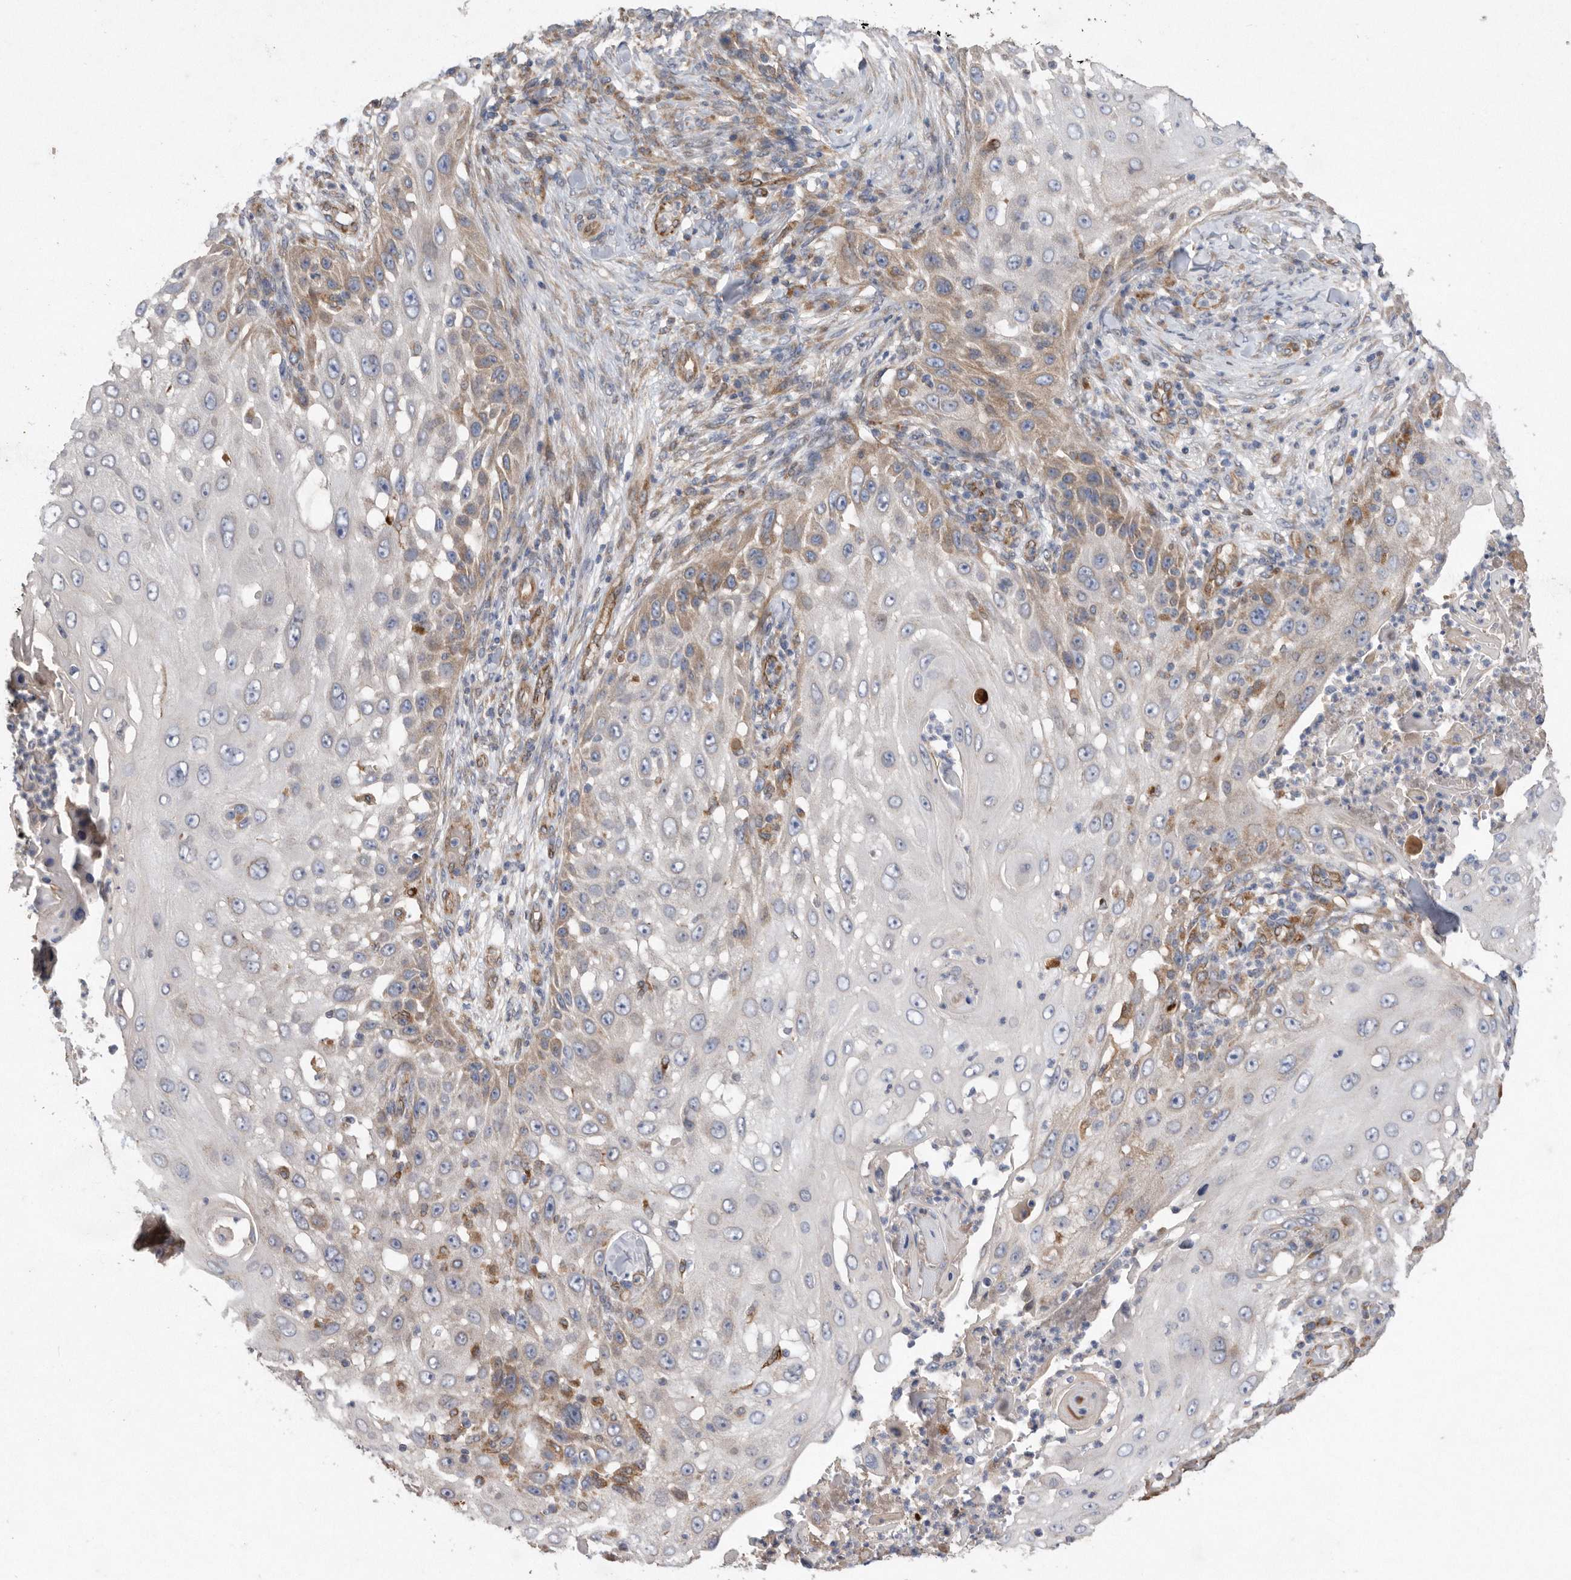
{"staining": {"intensity": "moderate", "quantity": "<25%", "location": "cytoplasmic/membranous"}, "tissue": "skin cancer", "cell_type": "Tumor cells", "image_type": "cancer", "snomed": [{"axis": "morphology", "description": "Squamous cell carcinoma, NOS"}, {"axis": "topography", "description": "Skin"}], "caption": "The immunohistochemical stain highlights moderate cytoplasmic/membranous positivity in tumor cells of skin cancer (squamous cell carcinoma) tissue.", "gene": "PON2", "patient": {"sex": "female", "age": 44}}